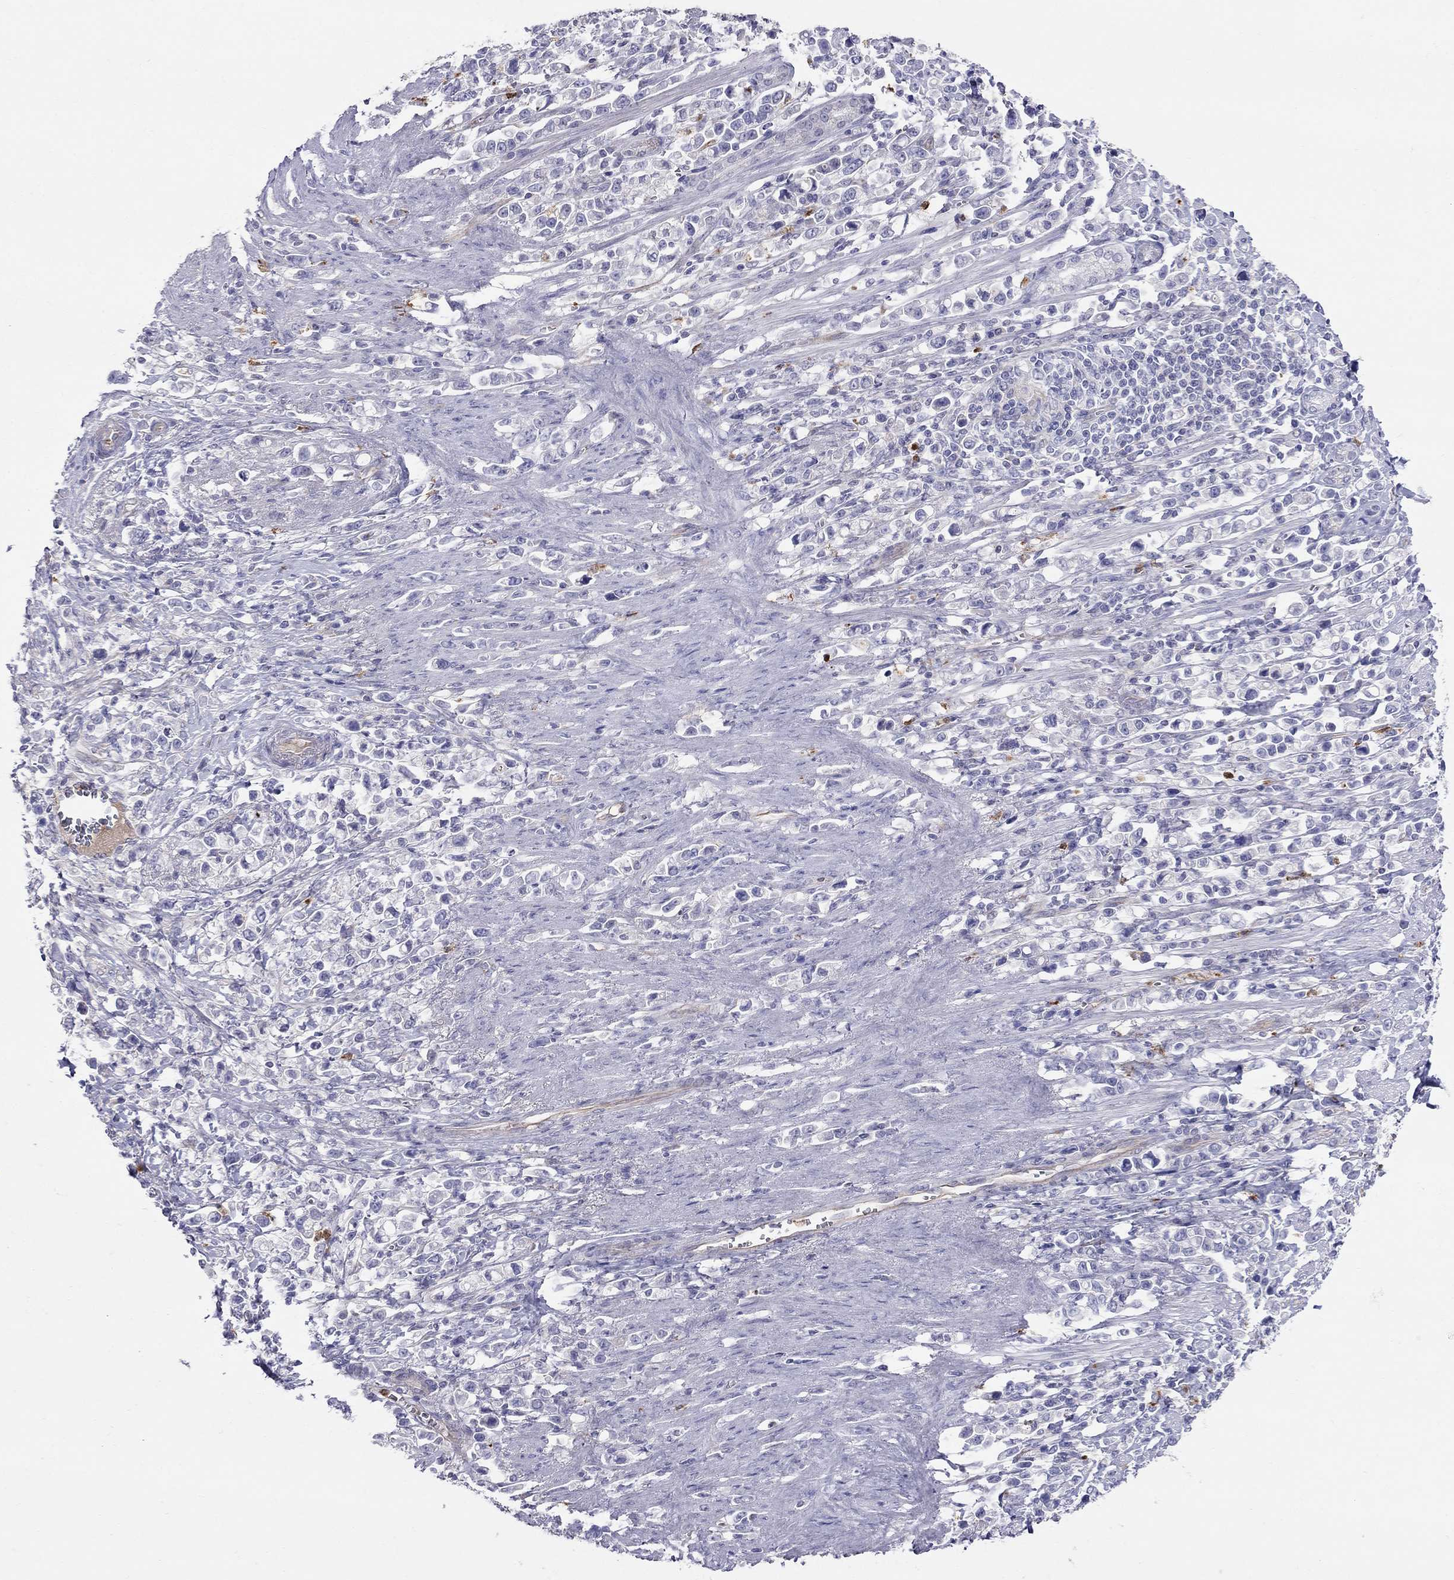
{"staining": {"intensity": "negative", "quantity": "none", "location": "none"}, "tissue": "stomach cancer", "cell_type": "Tumor cells", "image_type": "cancer", "snomed": [{"axis": "morphology", "description": "Adenocarcinoma, NOS"}, {"axis": "topography", "description": "Stomach"}], "caption": "The immunohistochemistry image has no significant staining in tumor cells of adenocarcinoma (stomach) tissue.", "gene": "SPINT4", "patient": {"sex": "male", "age": 63}}